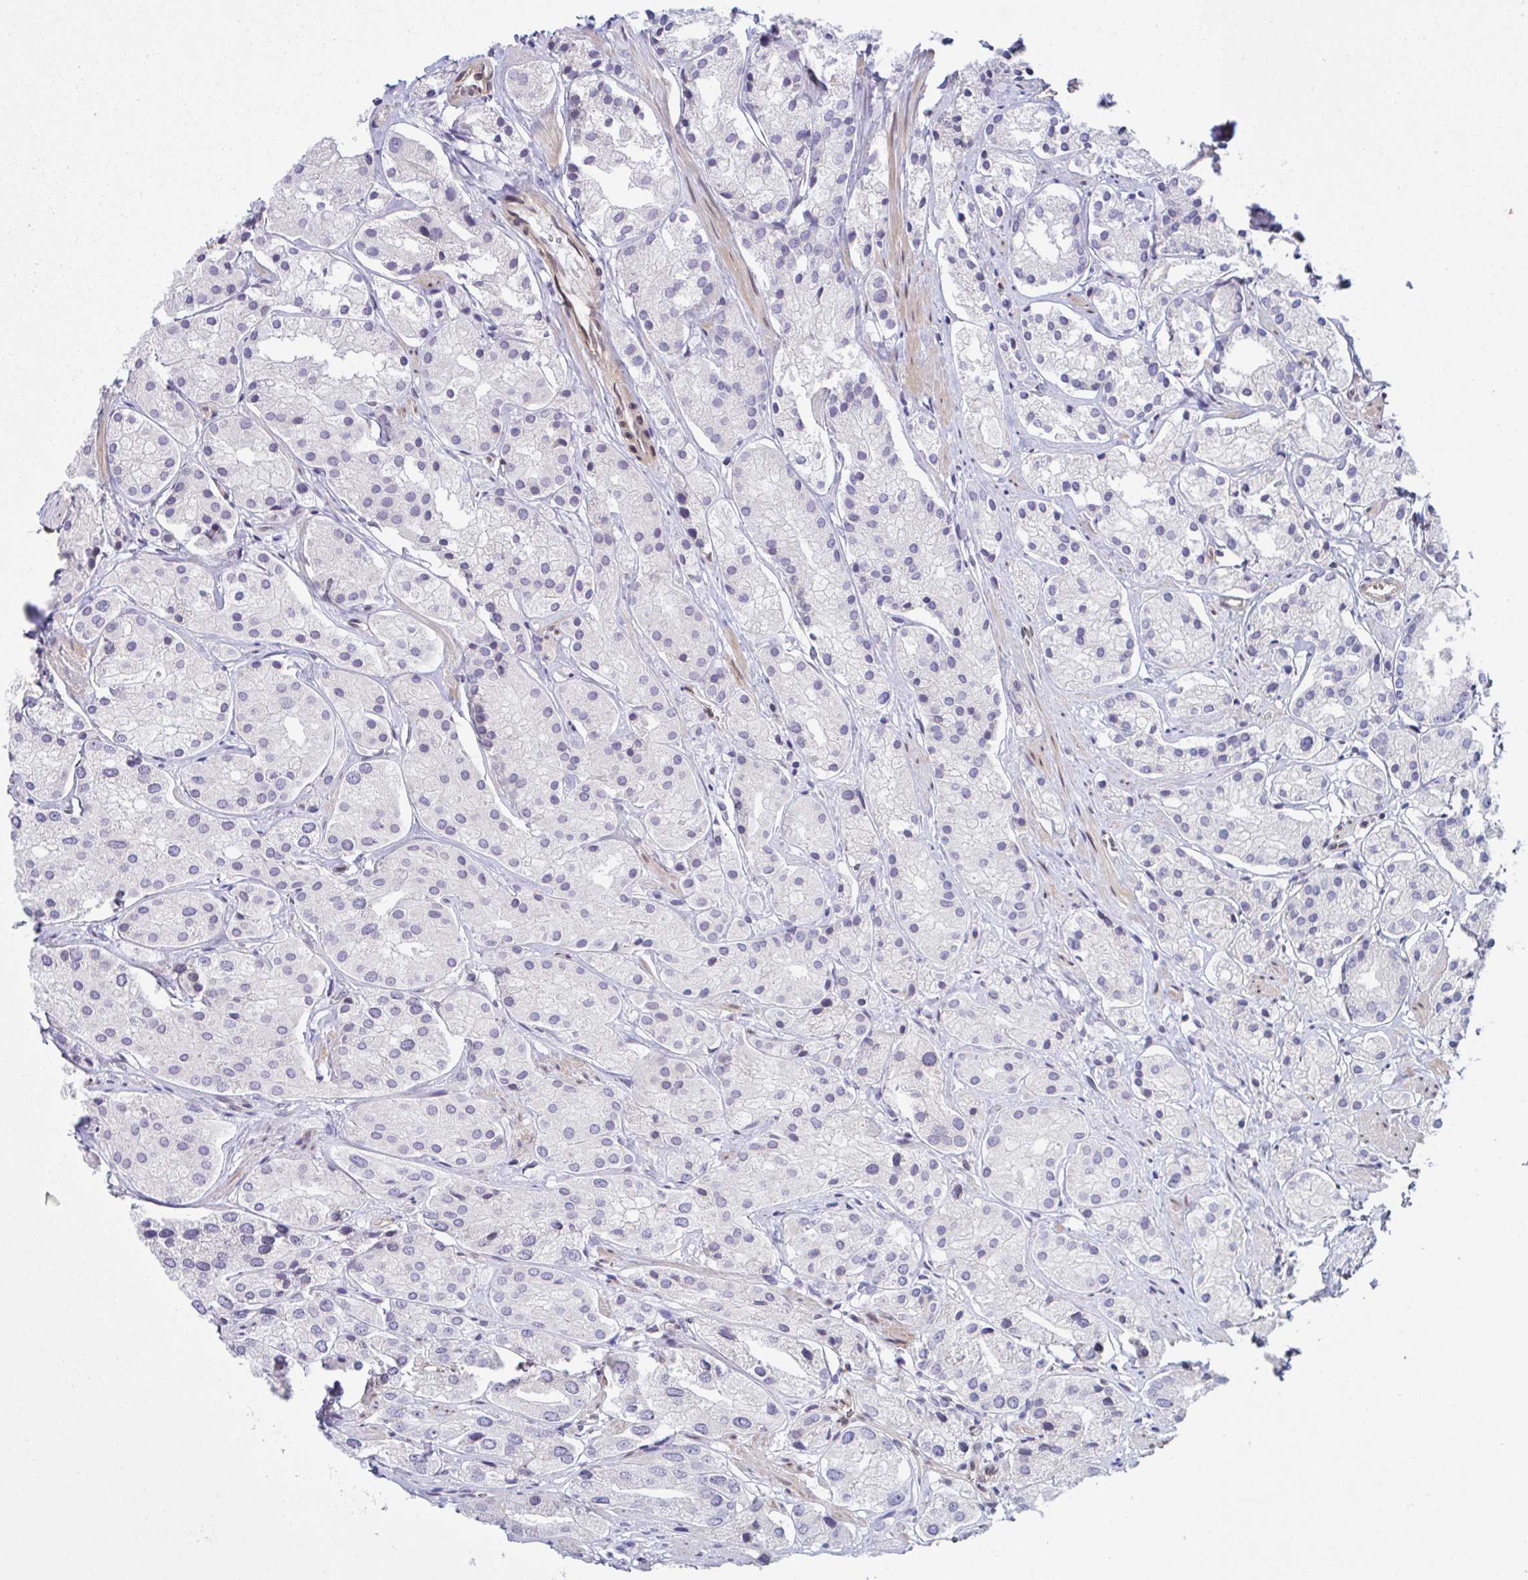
{"staining": {"intensity": "negative", "quantity": "none", "location": "none"}, "tissue": "prostate cancer", "cell_type": "Tumor cells", "image_type": "cancer", "snomed": [{"axis": "morphology", "description": "Adenocarcinoma, Low grade"}, {"axis": "topography", "description": "Prostate"}], "caption": "Immunohistochemistry of prostate cancer reveals no positivity in tumor cells.", "gene": "ZBED3", "patient": {"sex": "male", "age": 69}}